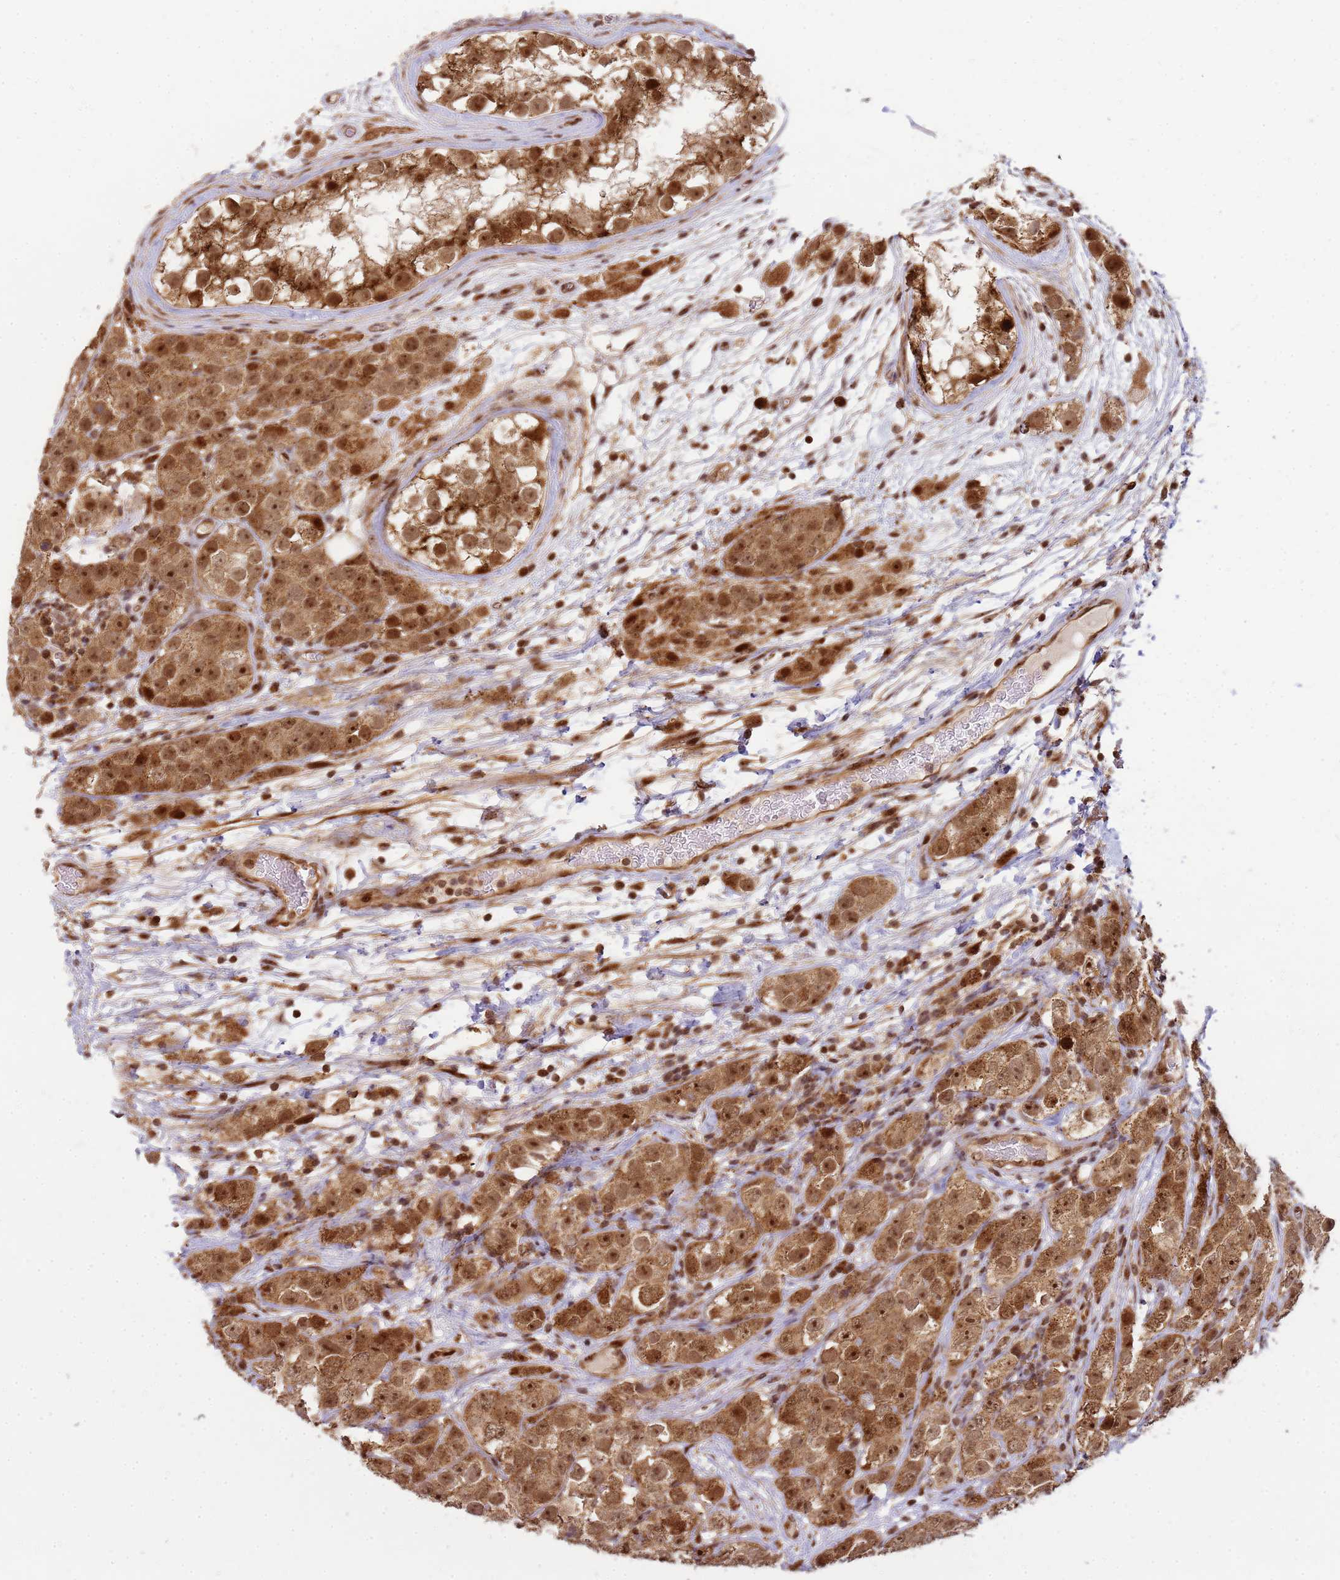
{"staining": {"intensity": "moderate", "quantity": ">75%", "location": "cytoplasmic/membranous,nuclear"}, "tissue": "testis cancer", "cell_type": "Tumor cells", "image_type": "cancer", "snomed": [{"axis": "morphology", "description": "Seminoma, NOS"}, {"axis": "topography", "description": "Testis"}], "caption": "Testis seminoma stained with a protein marker displays moderate staining in tumor cells.", "gene": "PEX14", "patient": {"sex": "male", "age": 28}}